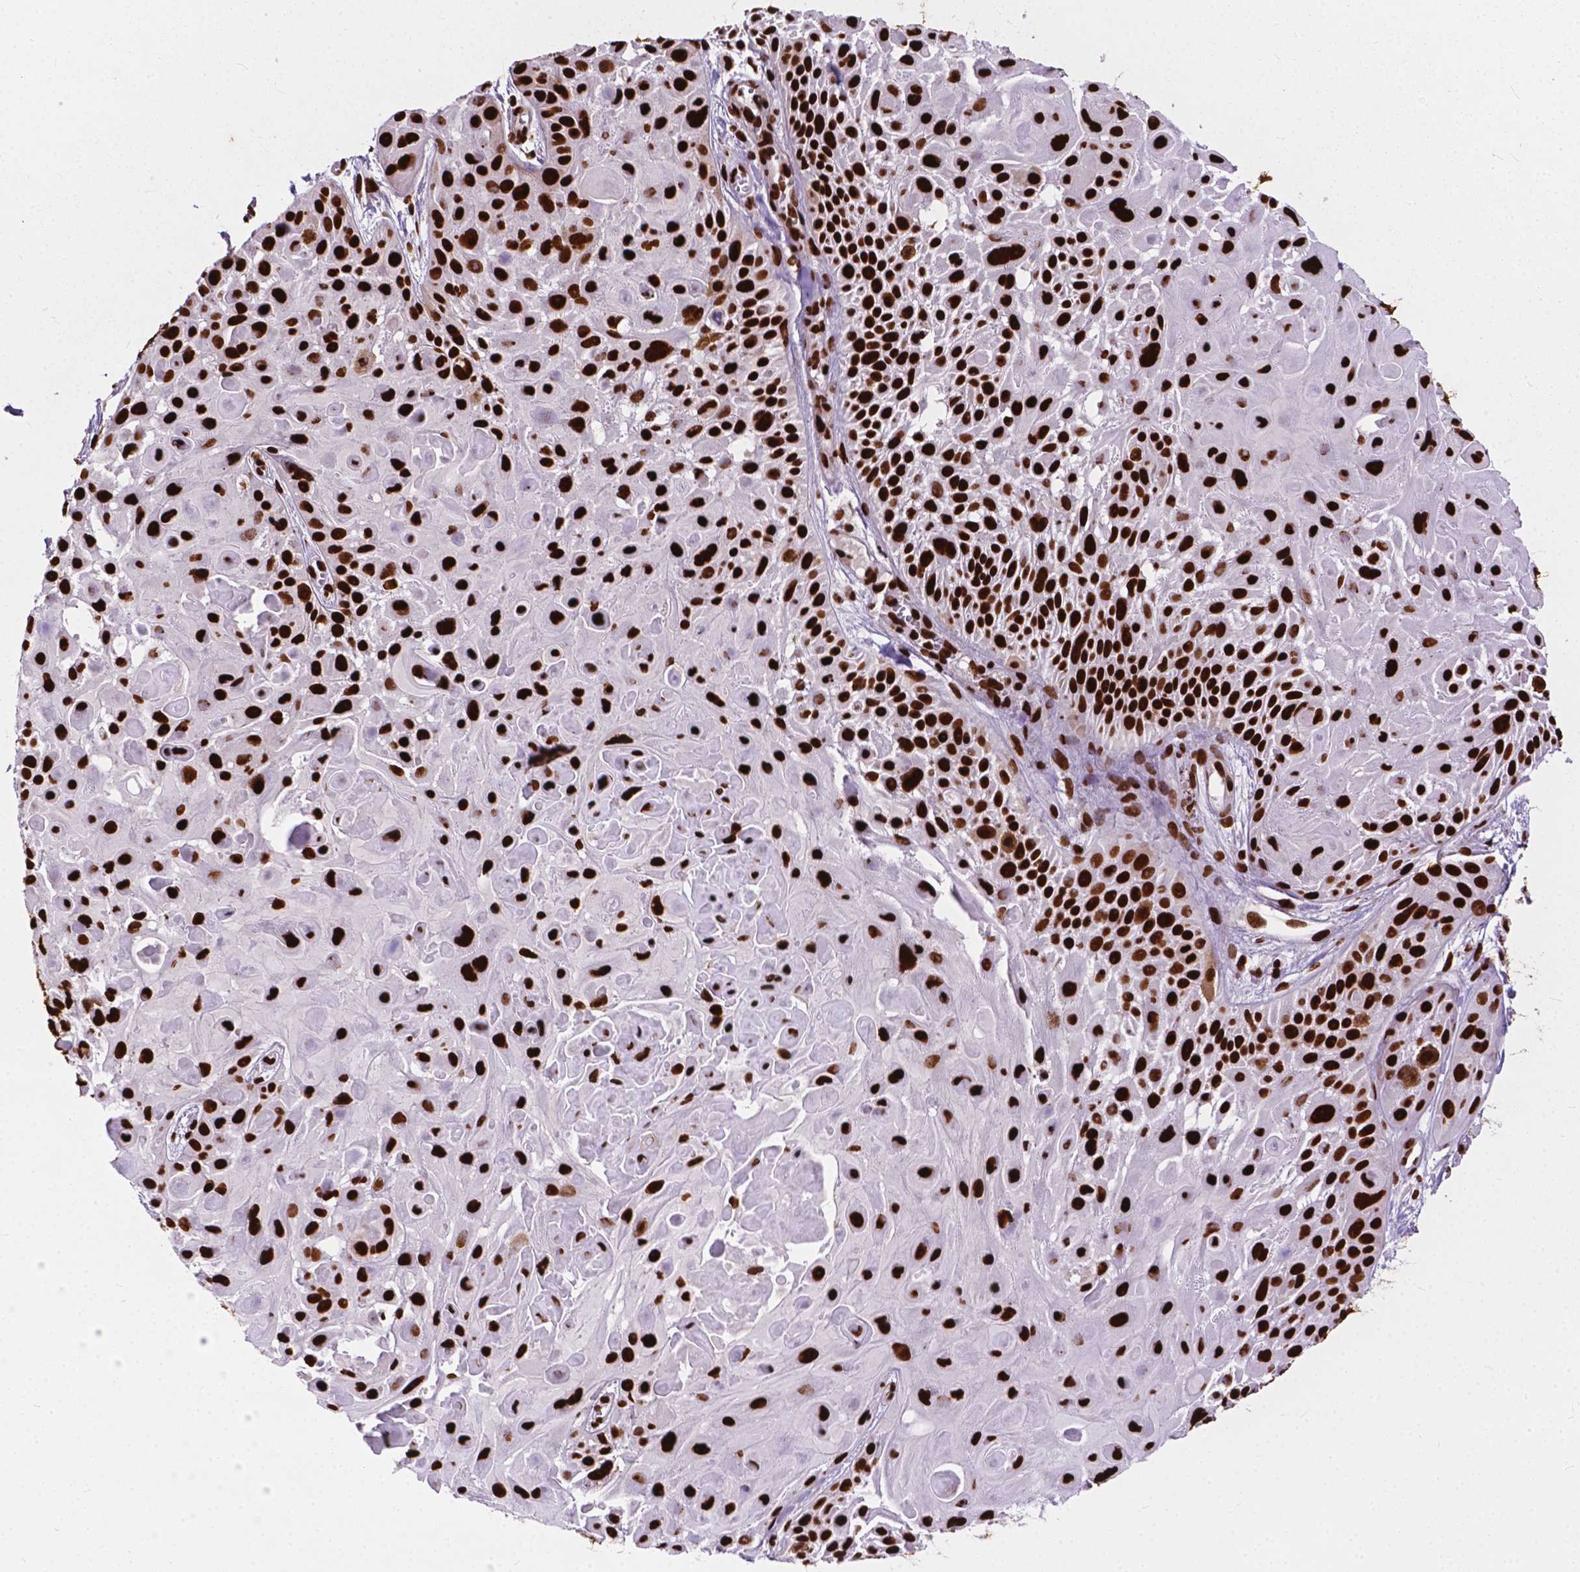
{"staining": {"intensity": "strong", "quantity": ">75%", "location": "nuclear"}, "tissue": "skin cancer", "cell_type": "Tumor cells", "image_type": "cancer", "snomed": [{"axis": "morphology", "description": "Squamous cell carcinoma, NOS"}, {"axis": "topography", "description": "Skin"}, {"axis": "topography", "description": "Anal"}], "caption": "An immunohistochemistry micrograph of tumor tissue is shown. Protein staining in brown labels strong nuclear positivity in skin cancer within tumor cells. (Stains: DAB in brown, nuclei in blue, Microscopy: brightfield microscopy at high magnification).", "gene": "SMIM5", "patient": {"sex": "female", "age": 75}}